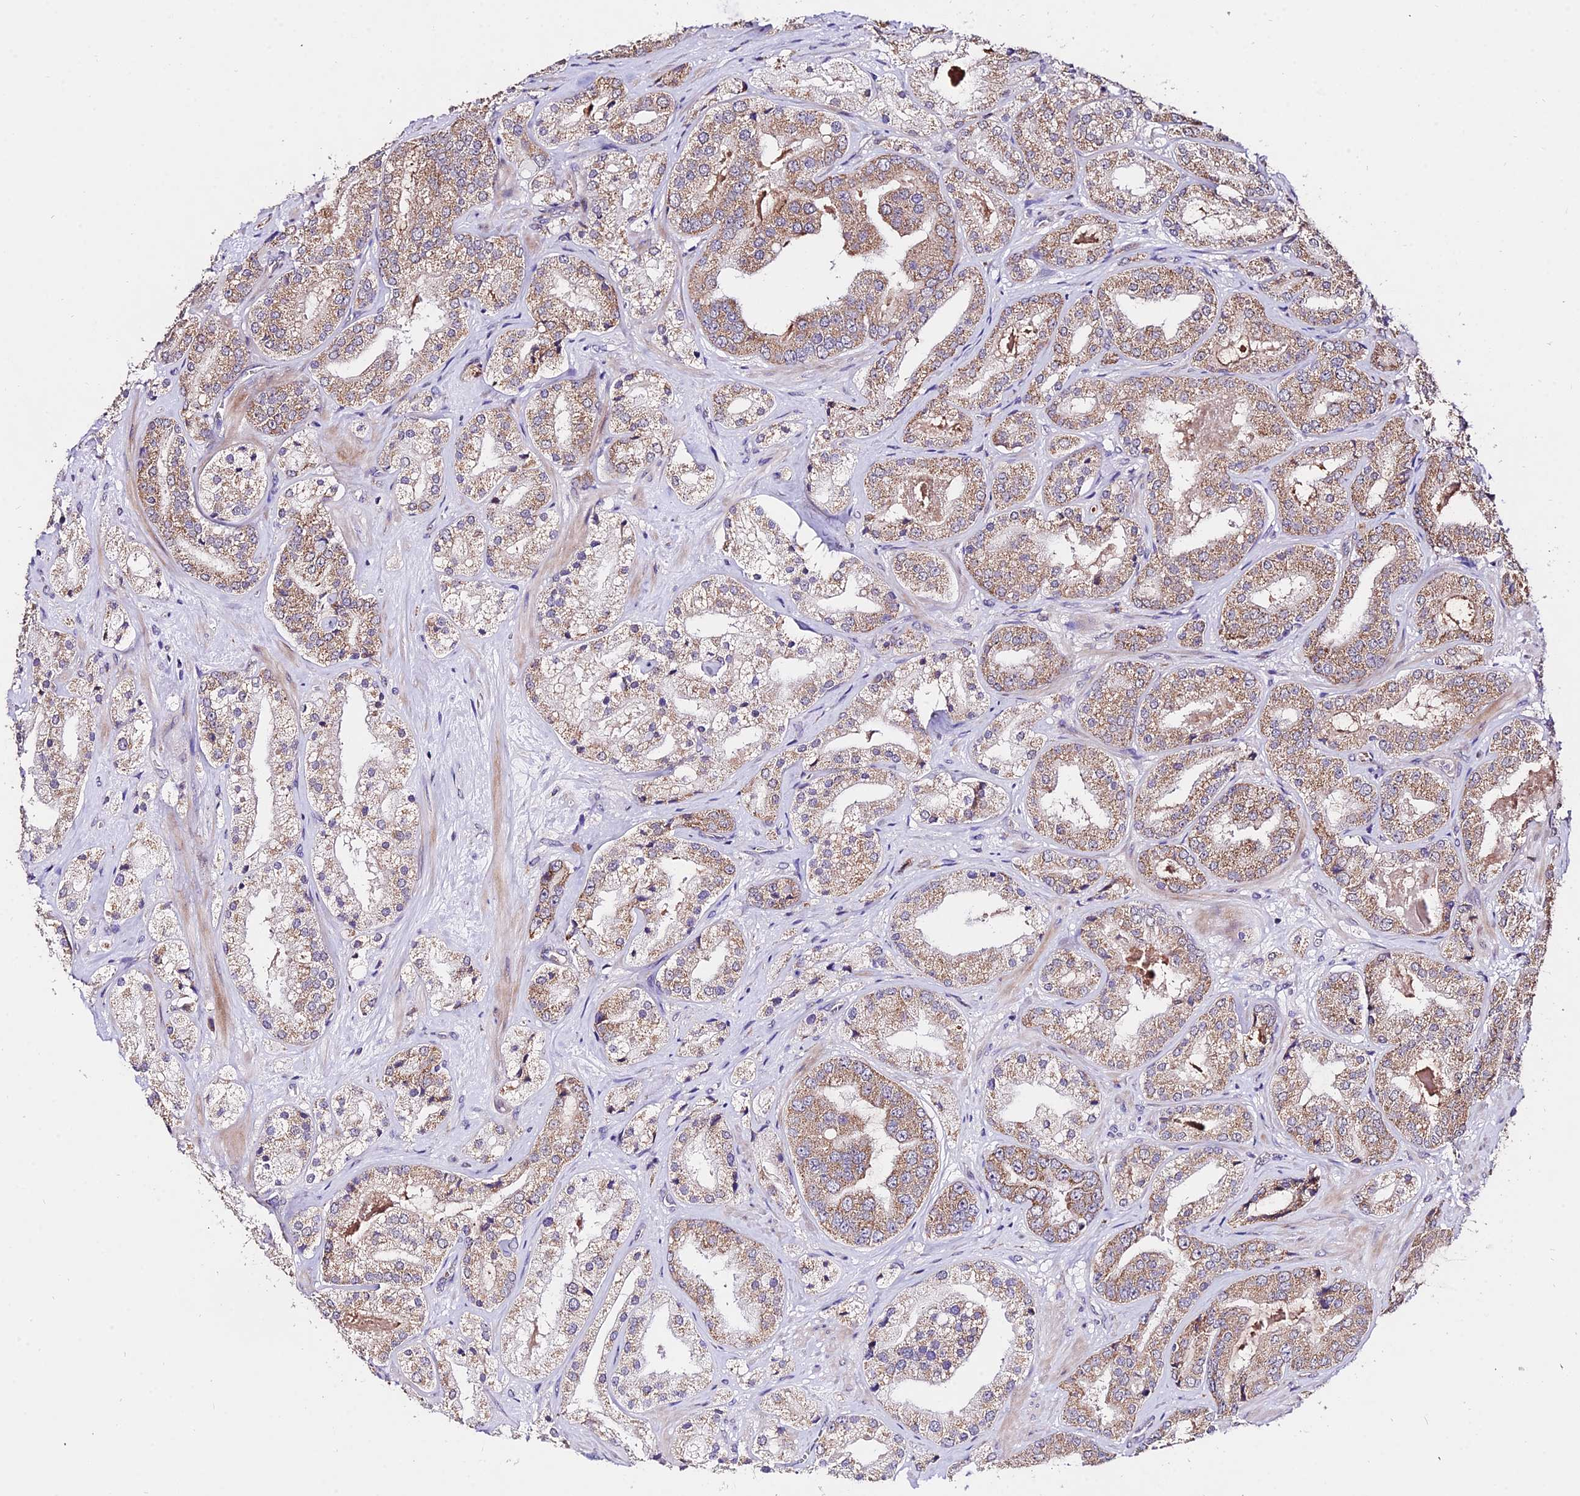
{"staining": {"intensity": "moderate", "quantity": ">75%", "location": "cytoplasmic/membranous"}, "tissue": "prostate cancer", "cell_type": "Tumor cells", "image_type": "cancer", "snomed": [{"axis": "morphology", "description": "Adenocarcinoma, High grade"}, {"axis": "topography", "description": "Prostate"}], "caption": "A high-resolution image shows immunohistochemistry (IHC) staining of prostate cancer, which displays moderate cytoplasmic/membranous positivity in about >75% of tumor cells. (DAB = brown stain, brightfield microscopy at high magnification).", "gene": "WDR5B", "patient": {"sex": "male", "age": 63}}